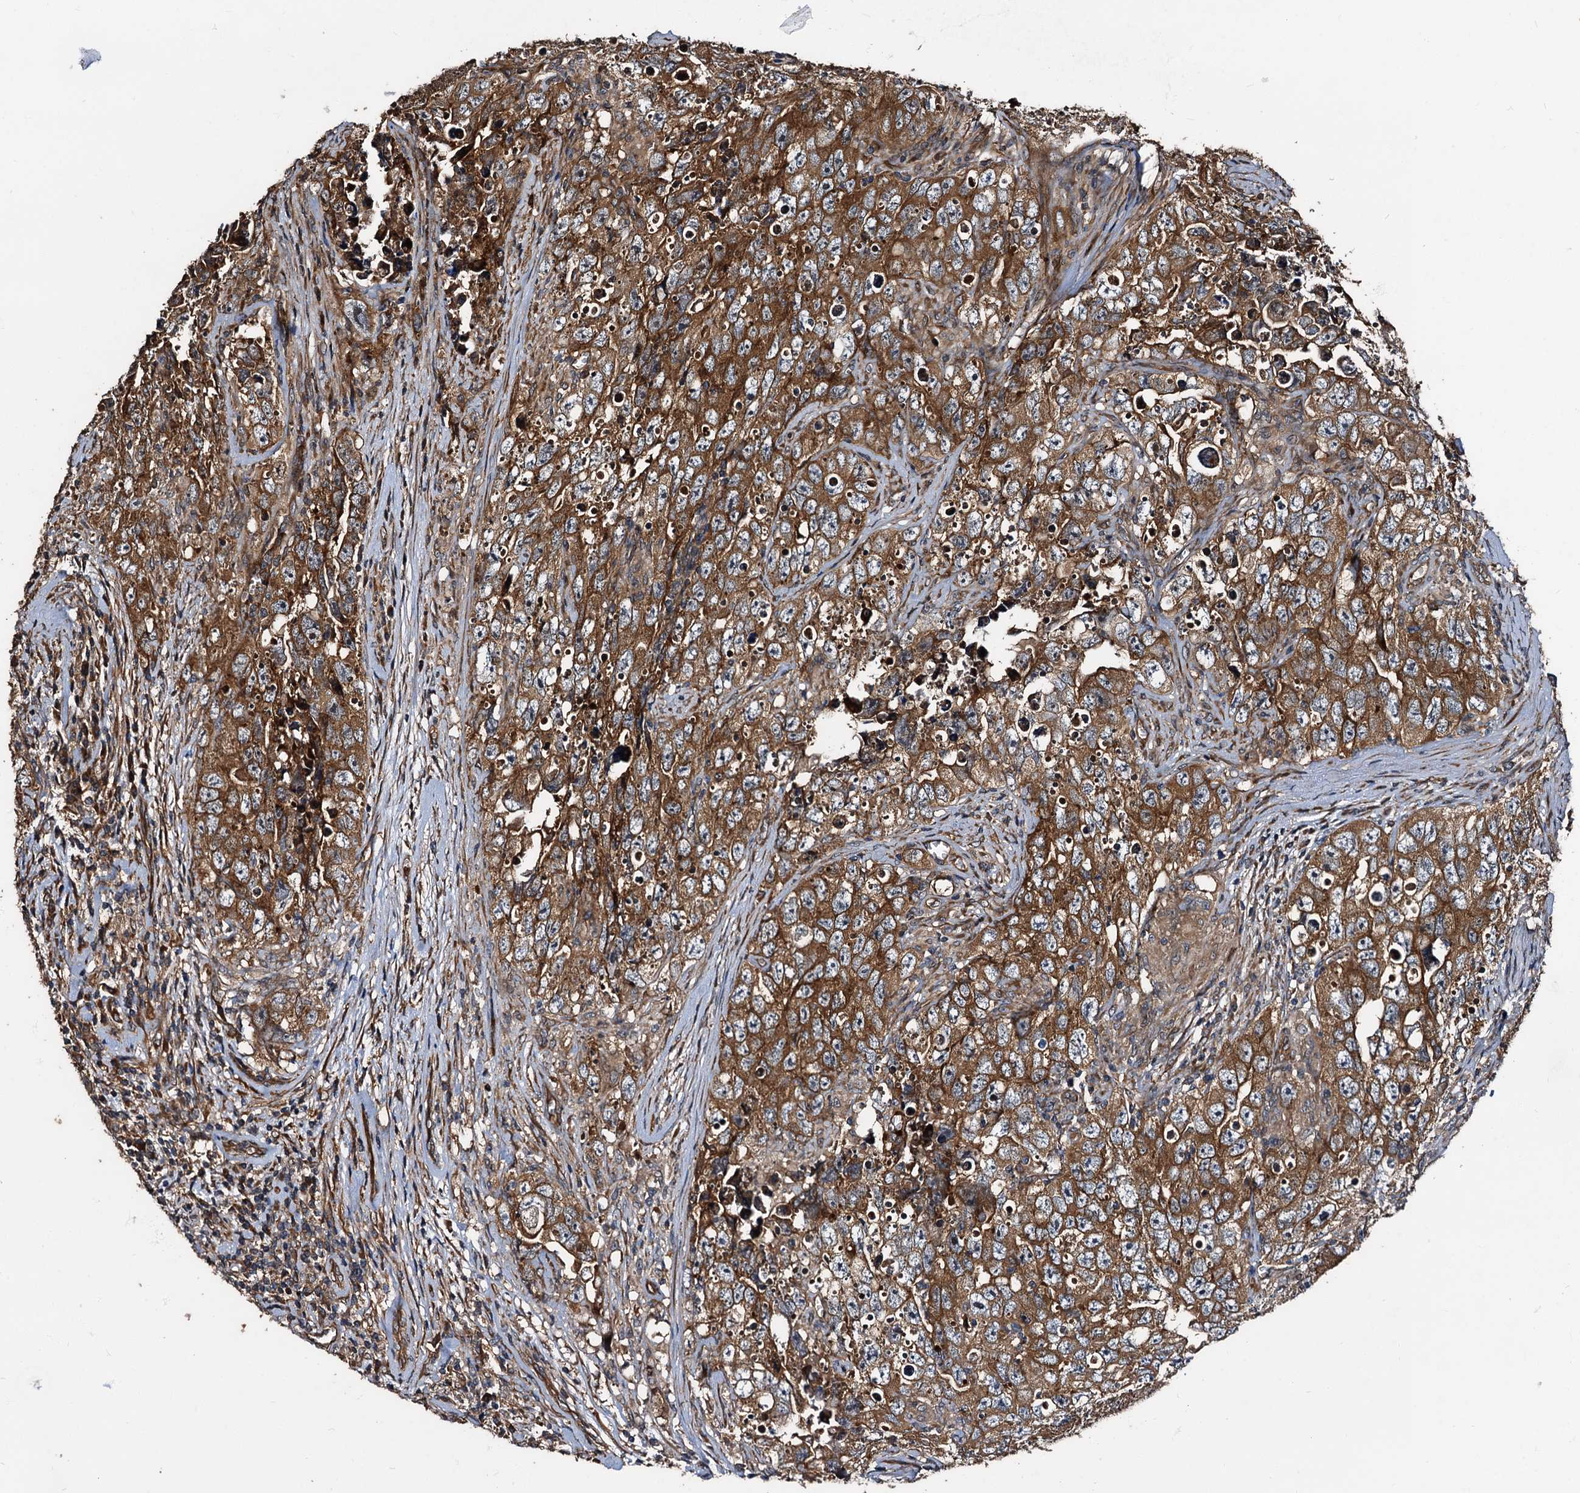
{"staining": {"intensity": "moderate", "quantity": ">75%", "location": "cytoplasmic/membranous"}, "tissue": "testis cancer", "cell_type": "Tumor cells", "image_type": "cancer", "snomed": [{"axis": "morphology", "description": "Seminoma, NOS"}, {"axis": "morphology", "description": "Carcinoma, Embryonal, NOS"}, {"axis": "topography", "description": "Testis"}], "caption": "DAB (3,3'-diaminobenzidine) immunohistochemical staining of human testis embryonal carcinoma exhibits moderate cytoplasmic/membranous protein expression in about >75% of tumor cells.", "gene": "PEX5", "patient": {"sex": "male", "age": 43}}